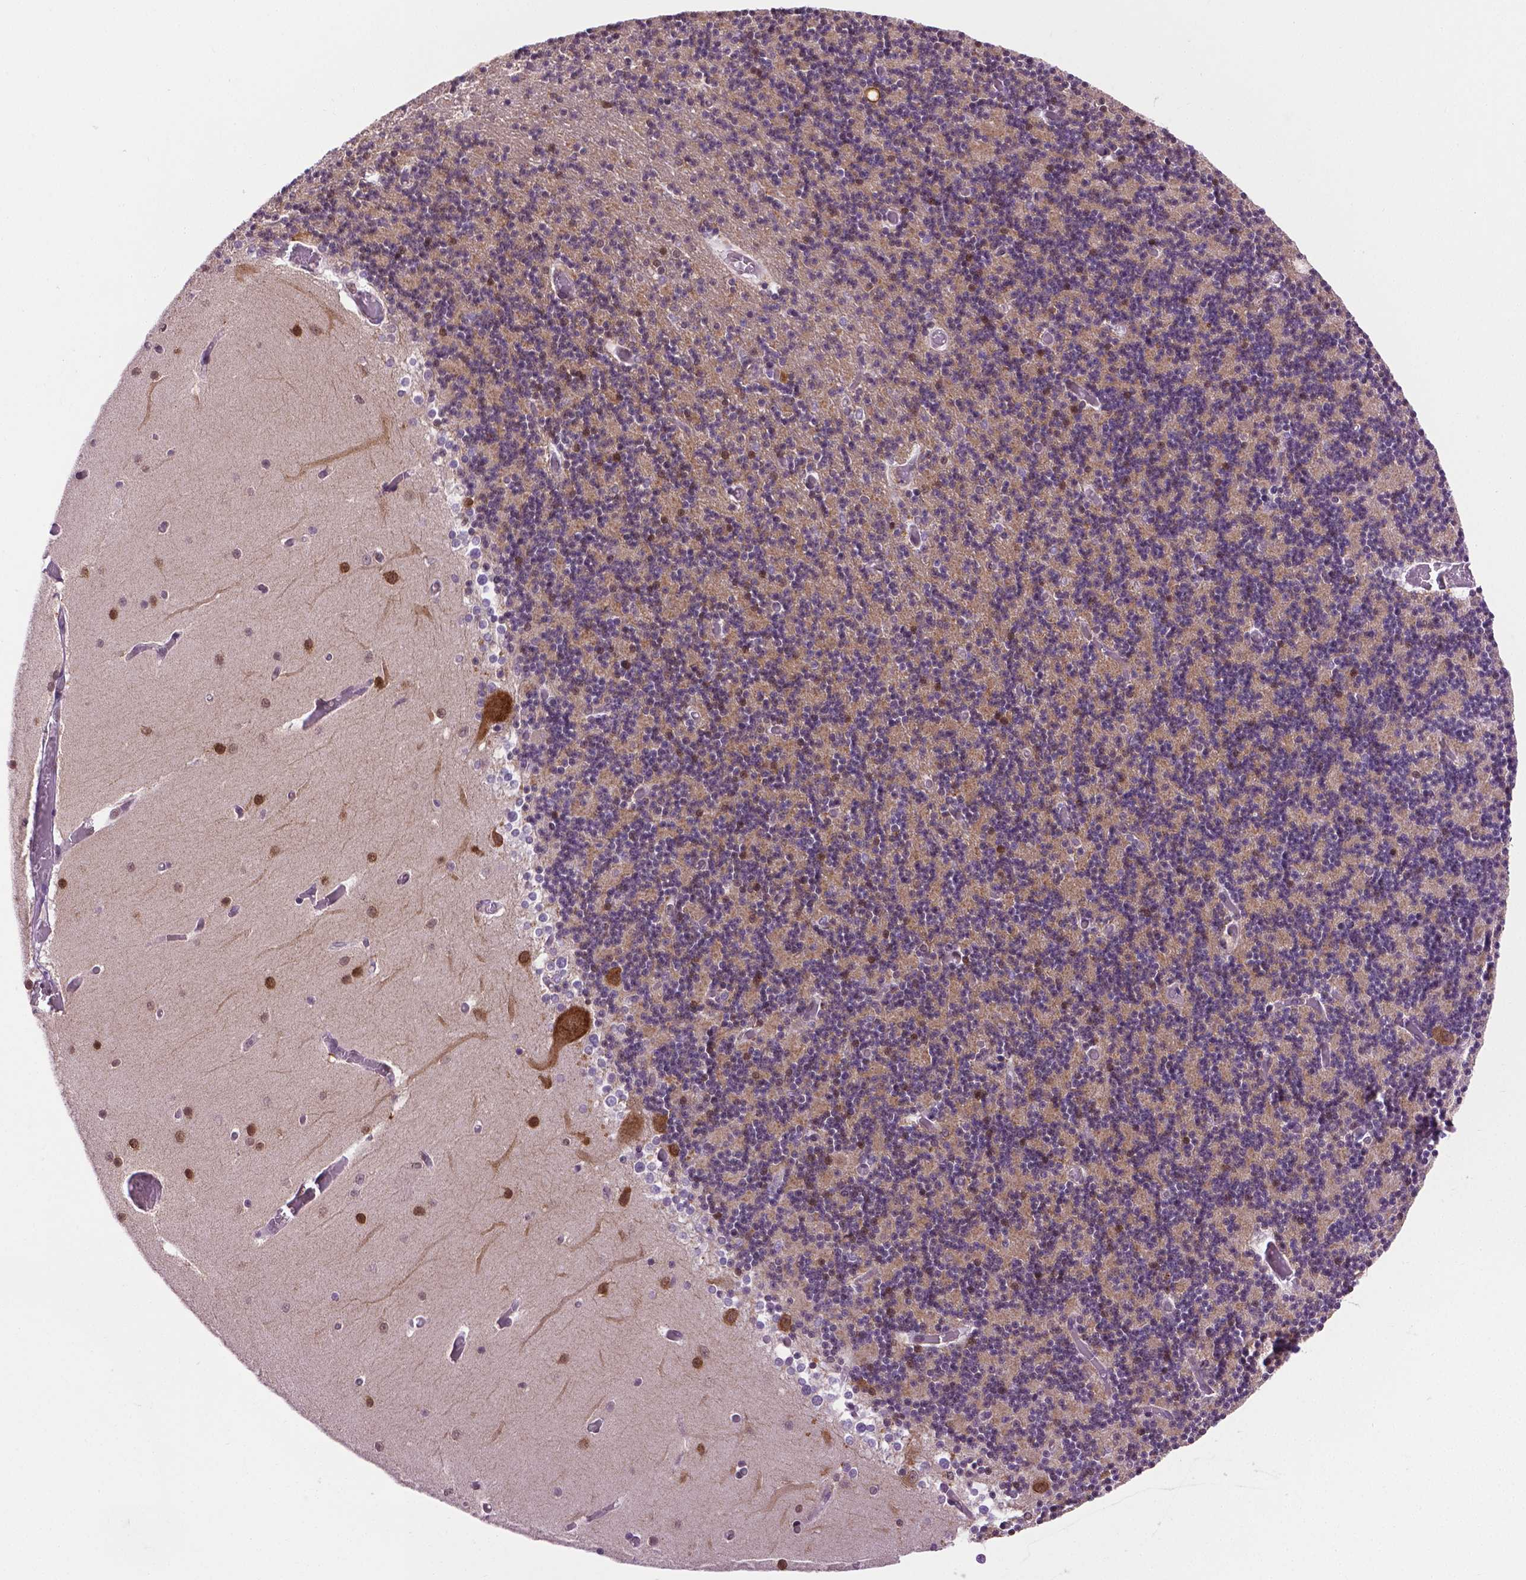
{"staining": {"intensity": "moderate", "quantity": "25%-75%", "location": "cytoplasmic/membranous,nuclear"}, "tissue": "cerebellum", "cell_type": "Cells in granular layer", "image_type": "normal", "snomed": [{"axis": "morphology", "description": "Normal tissue, NOS"}, {"axis": "topography", "description": "Cerebellum"}], "caption": "Benign cerebellum was stained to show a protein in brown. There is medium levels of moderate cytoplasmic/membranous,nuclear expression in about 25%-75% of cells in granular layer.", "gene": "ABI2", "patient": {"sex": "female", "age": 28}}